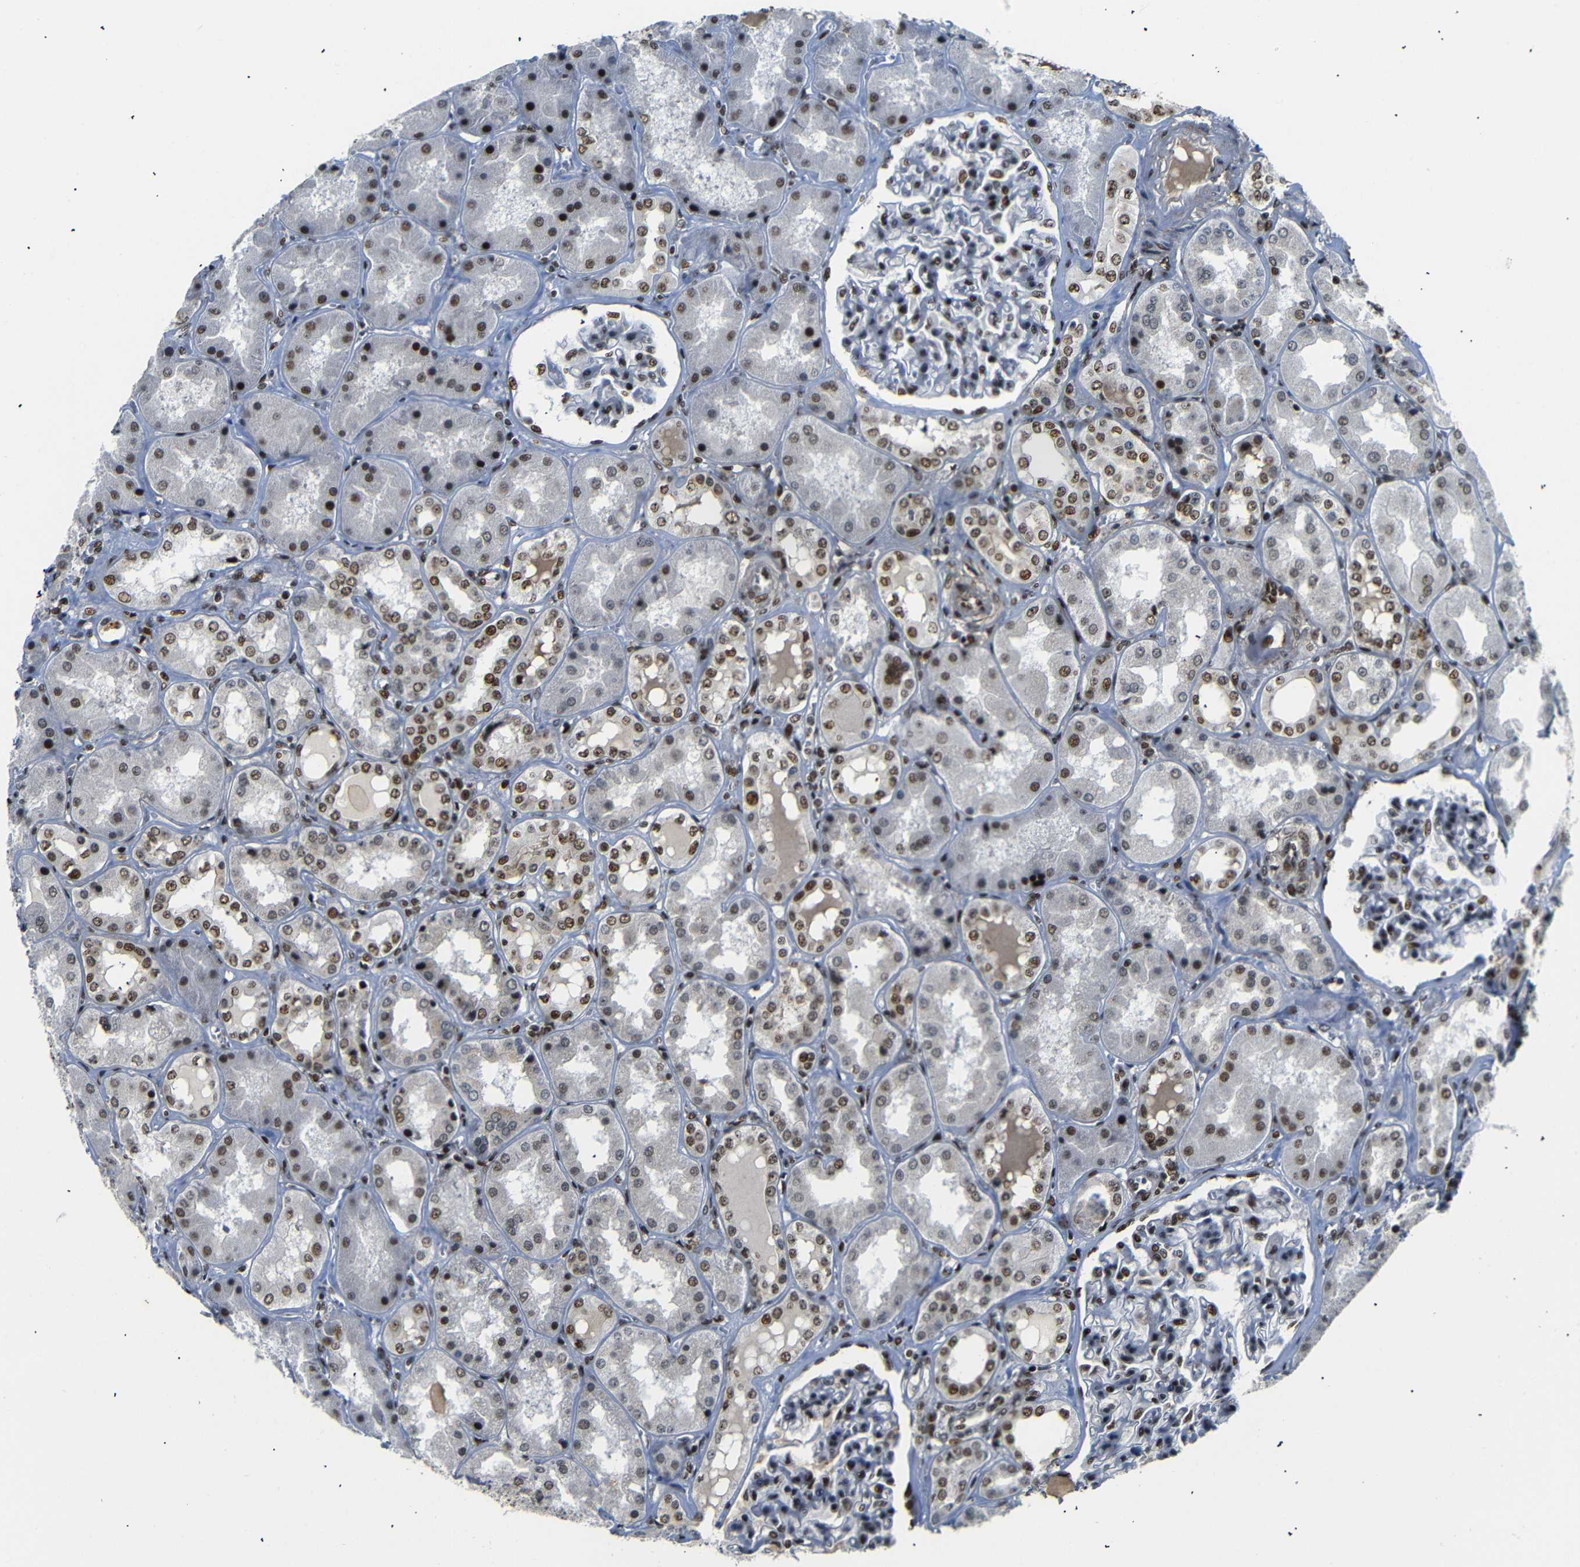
{"staining": {"intensity": "strong", "quantity": ">75%", "location": "nuclear"}, "tissue": "kidney", "cell_type": "Cells in glomeruli", "image_type": "normal", "snomed": [{"axis": "morphology", "description": "Normal tissue, NOS"}, {"axis": "topography", "description": "Kidney"}], "caption": "IHC of normal human kidney displays high levels of strong nuclear positivity in about >75% of cells in glomeruli. (Stains: DAB (3,3'-diaminobenzidine) in brown, nuclei in blue, Microscopy: brightfield microscopy at high magnification).", "gene": "SETDB2", "patient": {"sex": "female", "age": 56}}